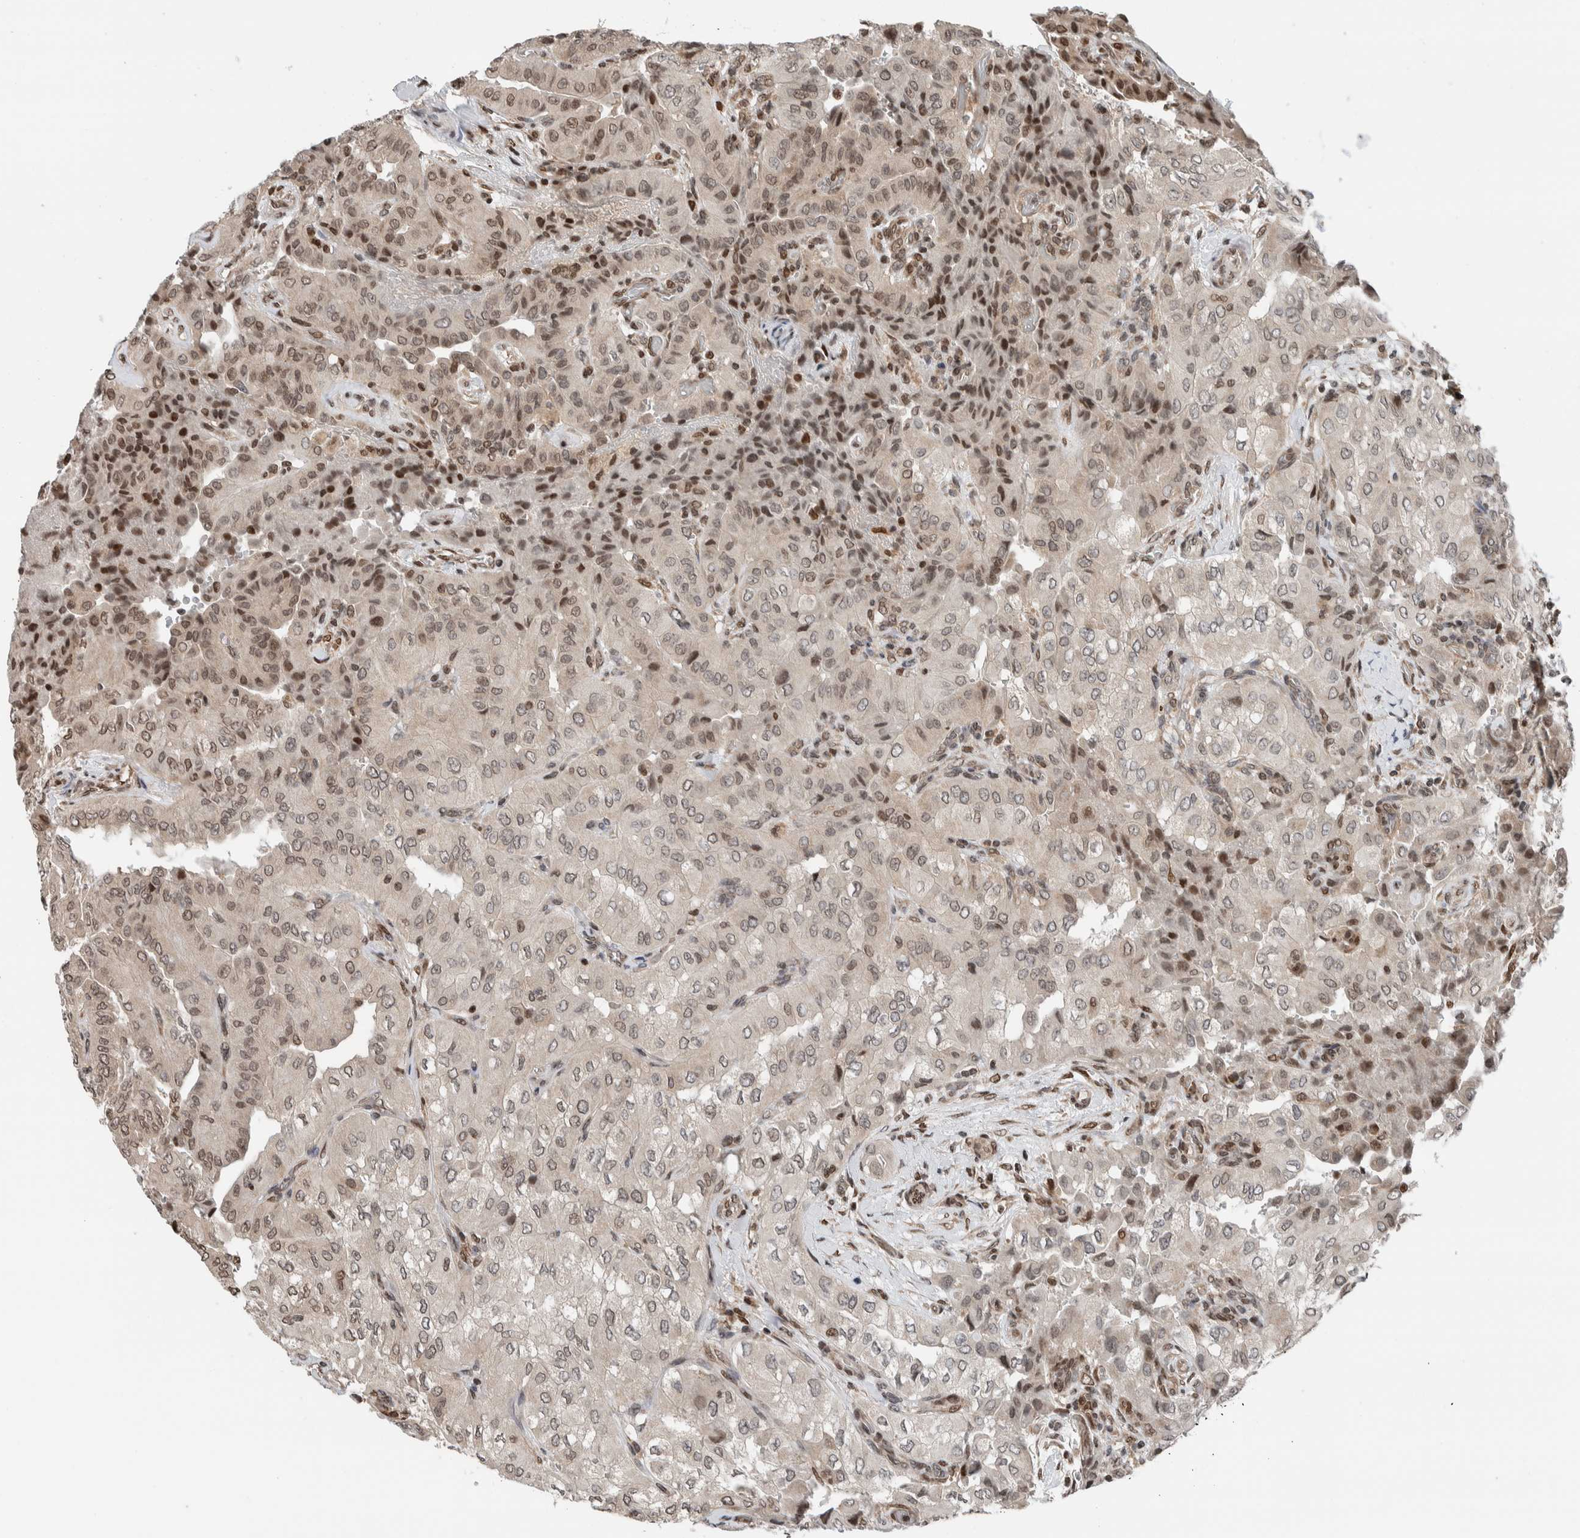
{"staining": {"intensity": "weak", "quantity": "25%-75%", "location": "nuclear"}, "tissue": "thyroid cancer", "cell_type": "Tumor cells", "image_type": "cancer", "snomed": [{"axis": "morphology", "description": "Papillary adenocarcinoma, NOS"}, {"axis": "topography", "description": "Thyroid gland"}], "caption": "Protein staining of thyroid cancer tissue reveals weak nuclear positivity in approximately 25%-75% of tumor cells.", "gene": "NPLOC4", "patient": {"sex": "female", "age": 59}}